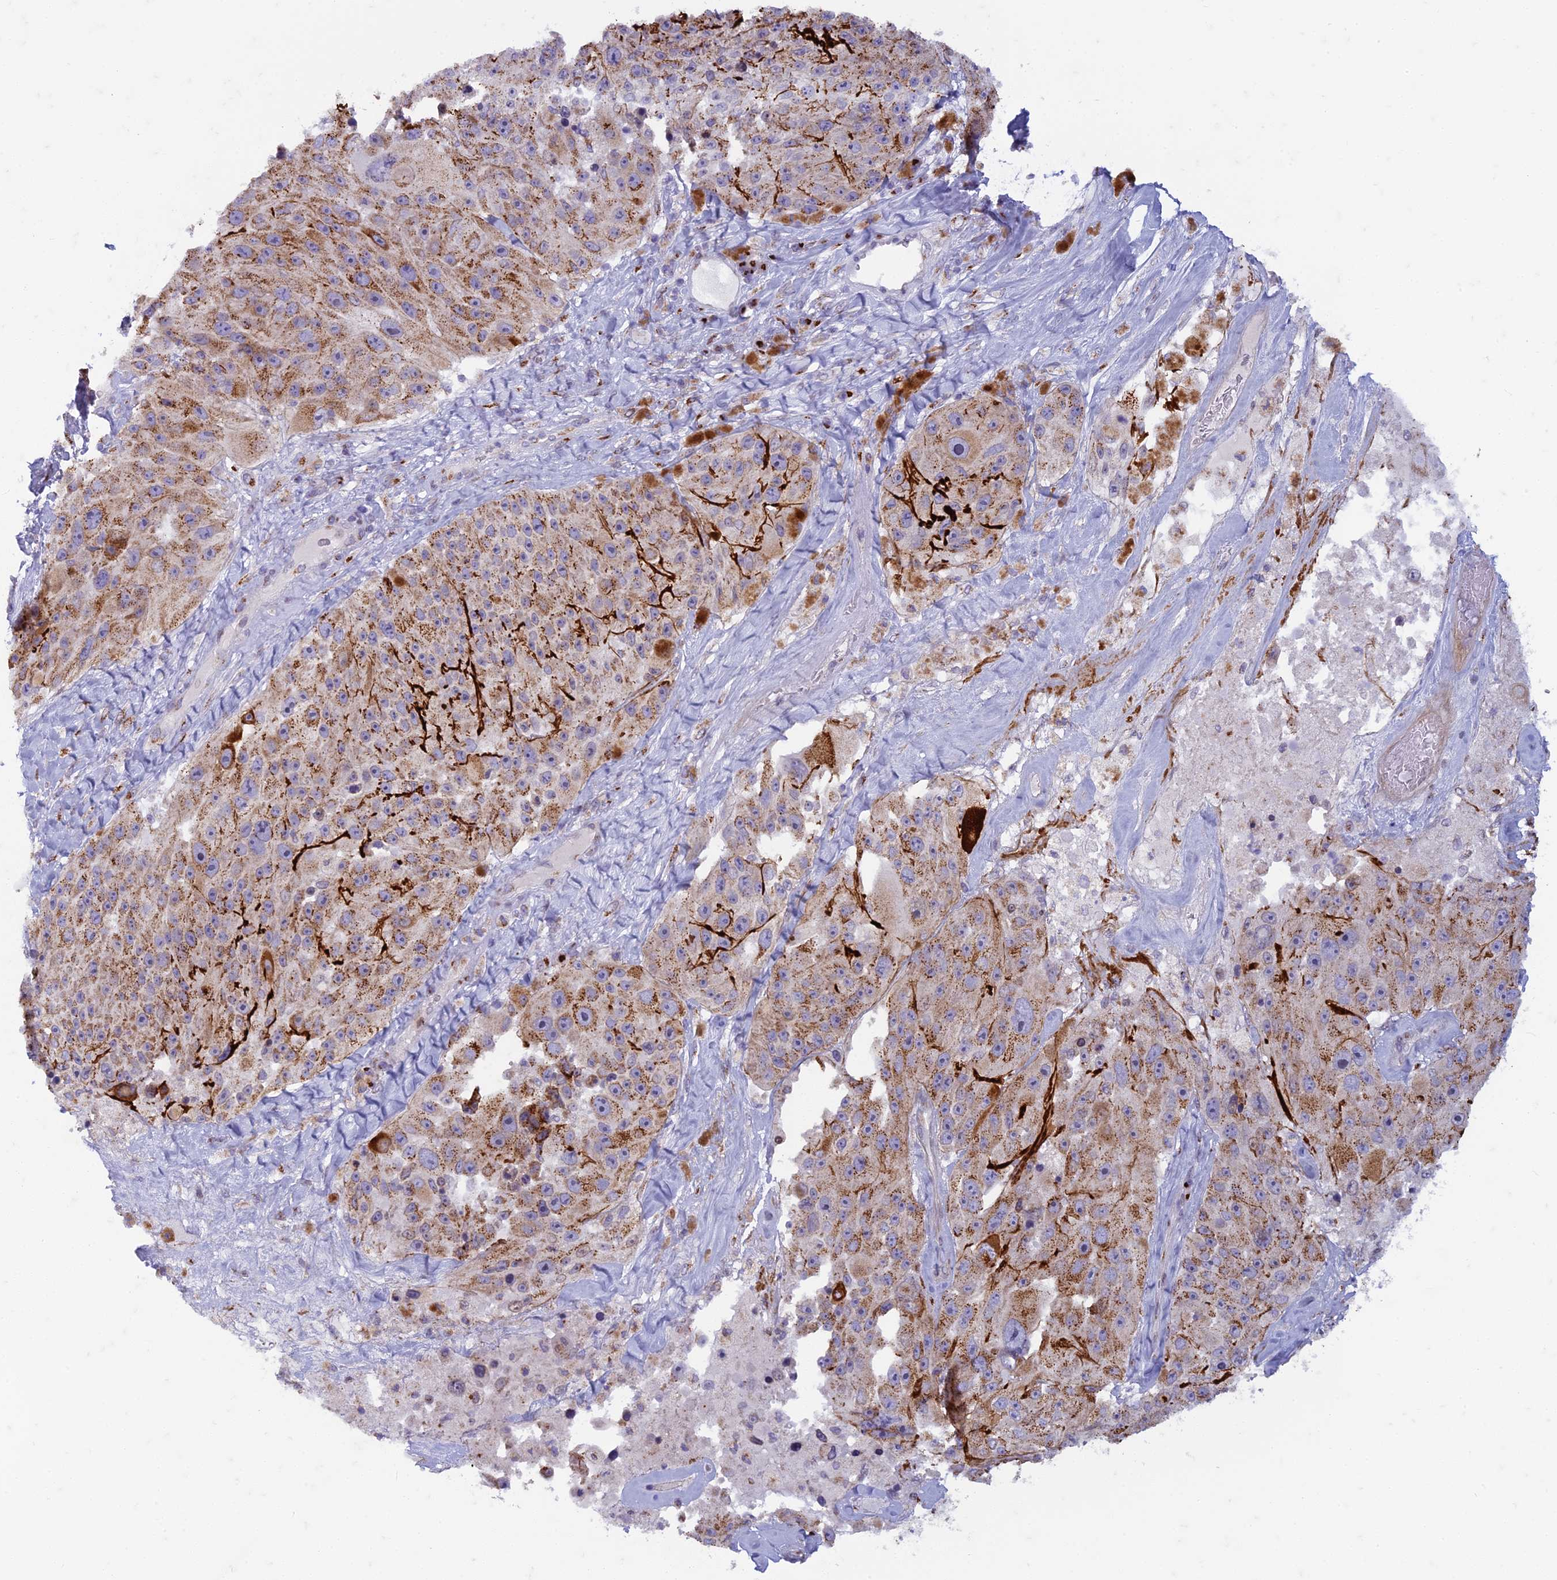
{"staining": {"intensity": "moderate", "quantity": ">75%", "location": "cytoplasmic/membranous"}, "tissue": "melanoma", "cell_type": "Tumor cells", "image_type": "cancer", "snomed": [{"axis": "morphology", "description": "Malignant melanoma, Metastatic site"}, {"axis": "topography", "description": "Lymph node"}], "caption": "Immunohistochemistry (IHC) (DAB (3,3'-diaminobenzidine)) staining of human melanoma shows moderate cytoplasmic/membranous protein positivity in about >75% of tumor cells. The staining is performed using DAB brown chromogen to label protein expression. The nuclei are counter-stained blue using hematoxylin.", "gene": "FAM3C", "patient": {"sex": "male", "age": 62}}